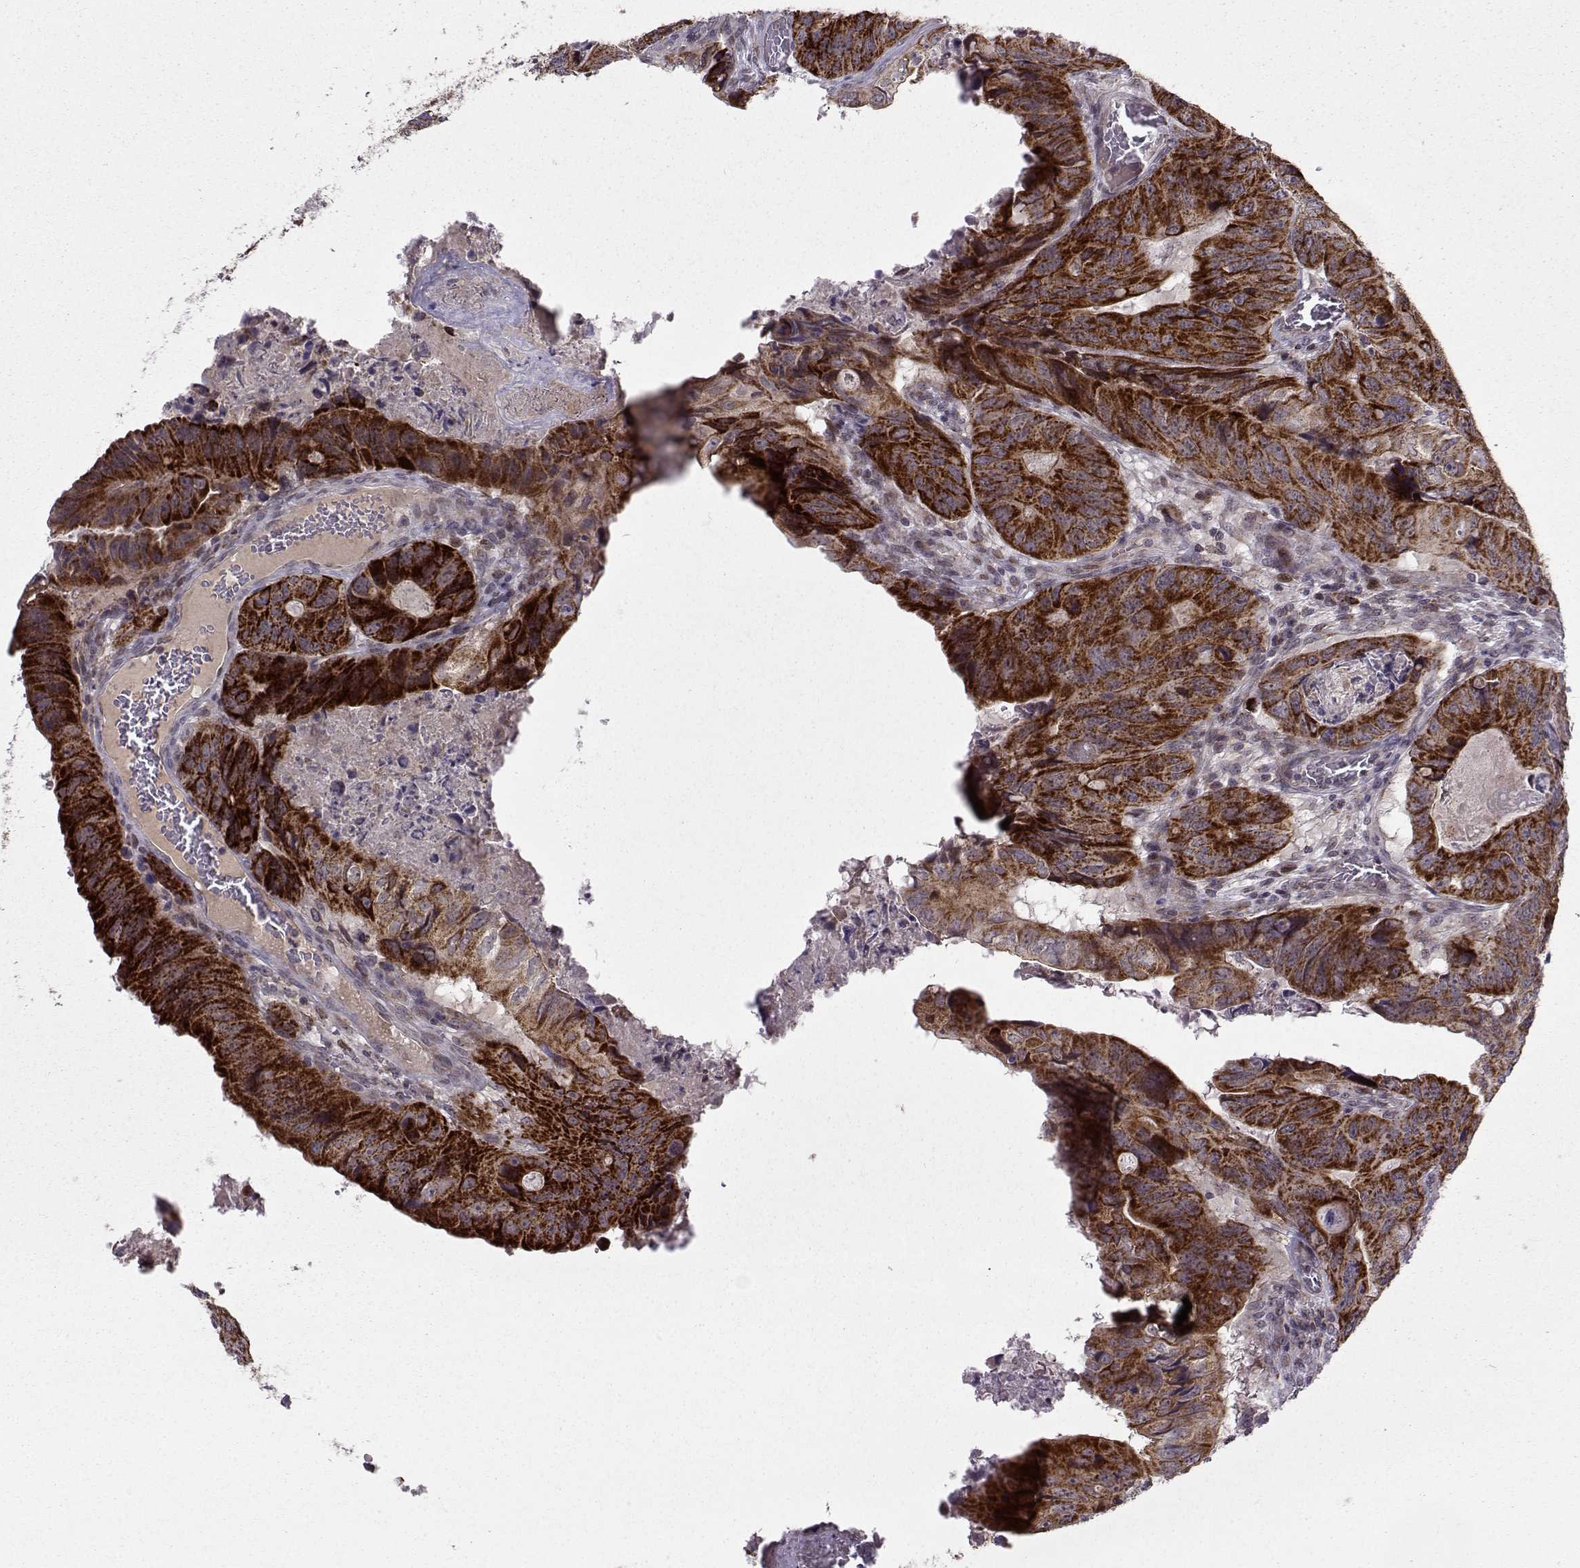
{"staining": {"intensity": "strong", "quantity": ">75%", "location": "cytoplasmic/membranous"}, "tissue": "colorectal cancer", "cell_type": "Tumor cells", "image_type": "cancer", "snomed": [{"axis": "morphology", "description": "Adenocarcinoma, NOS"}, {"axis": "topography", "description": "Colon"}], "caption": "This histopathology image displays immunohistochemistry staining of human colorectal cancer (adenocarcinoma), with high strong cytoplasmic/membranous staining in approximately >75% of tumor cells.", "gene": "NECAB3", "patient": {"sex": "male", "age": 79}}